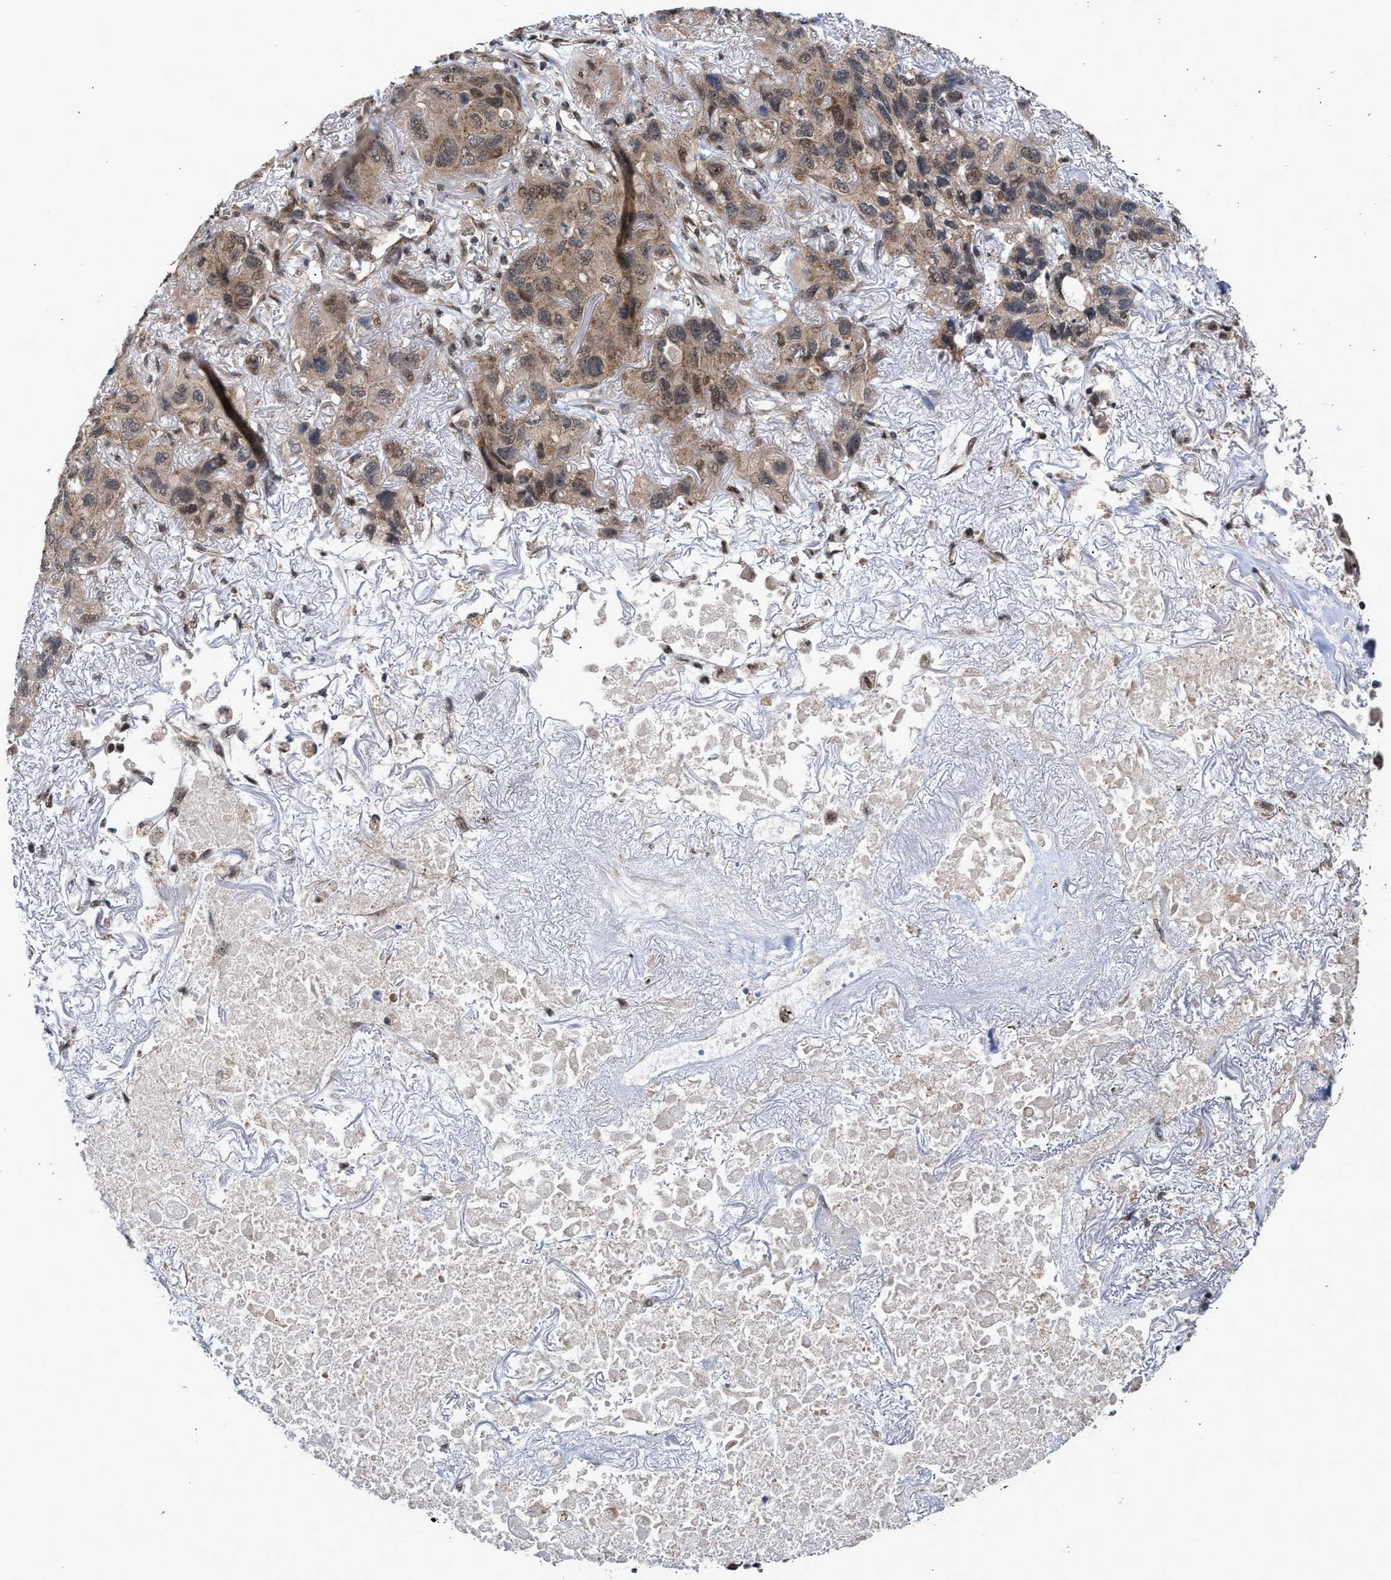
{"staining": {"intensity": "moderate", "quantity": ">75%", "location": "cytoplasmic/membranous,nuclear"}, "tissue": "lung cancer", "cell_type": "Tumor cells", "image_type": "cancer", "snomed": [{"axis": "morphology", "description": "Squamous cell carcinoma, NOS"}, {"axis": "topography", "description": "Lung"}], "caption": "This image exhibits immunohistochemistry staining of squamous cell carcinoma (lung), with medium moderate cytoplasmic/membranous and nuclear expression in about >75% of tumor cells.", "gene": "MKNK2", "patient": {"sex": "female", "age": 73}}